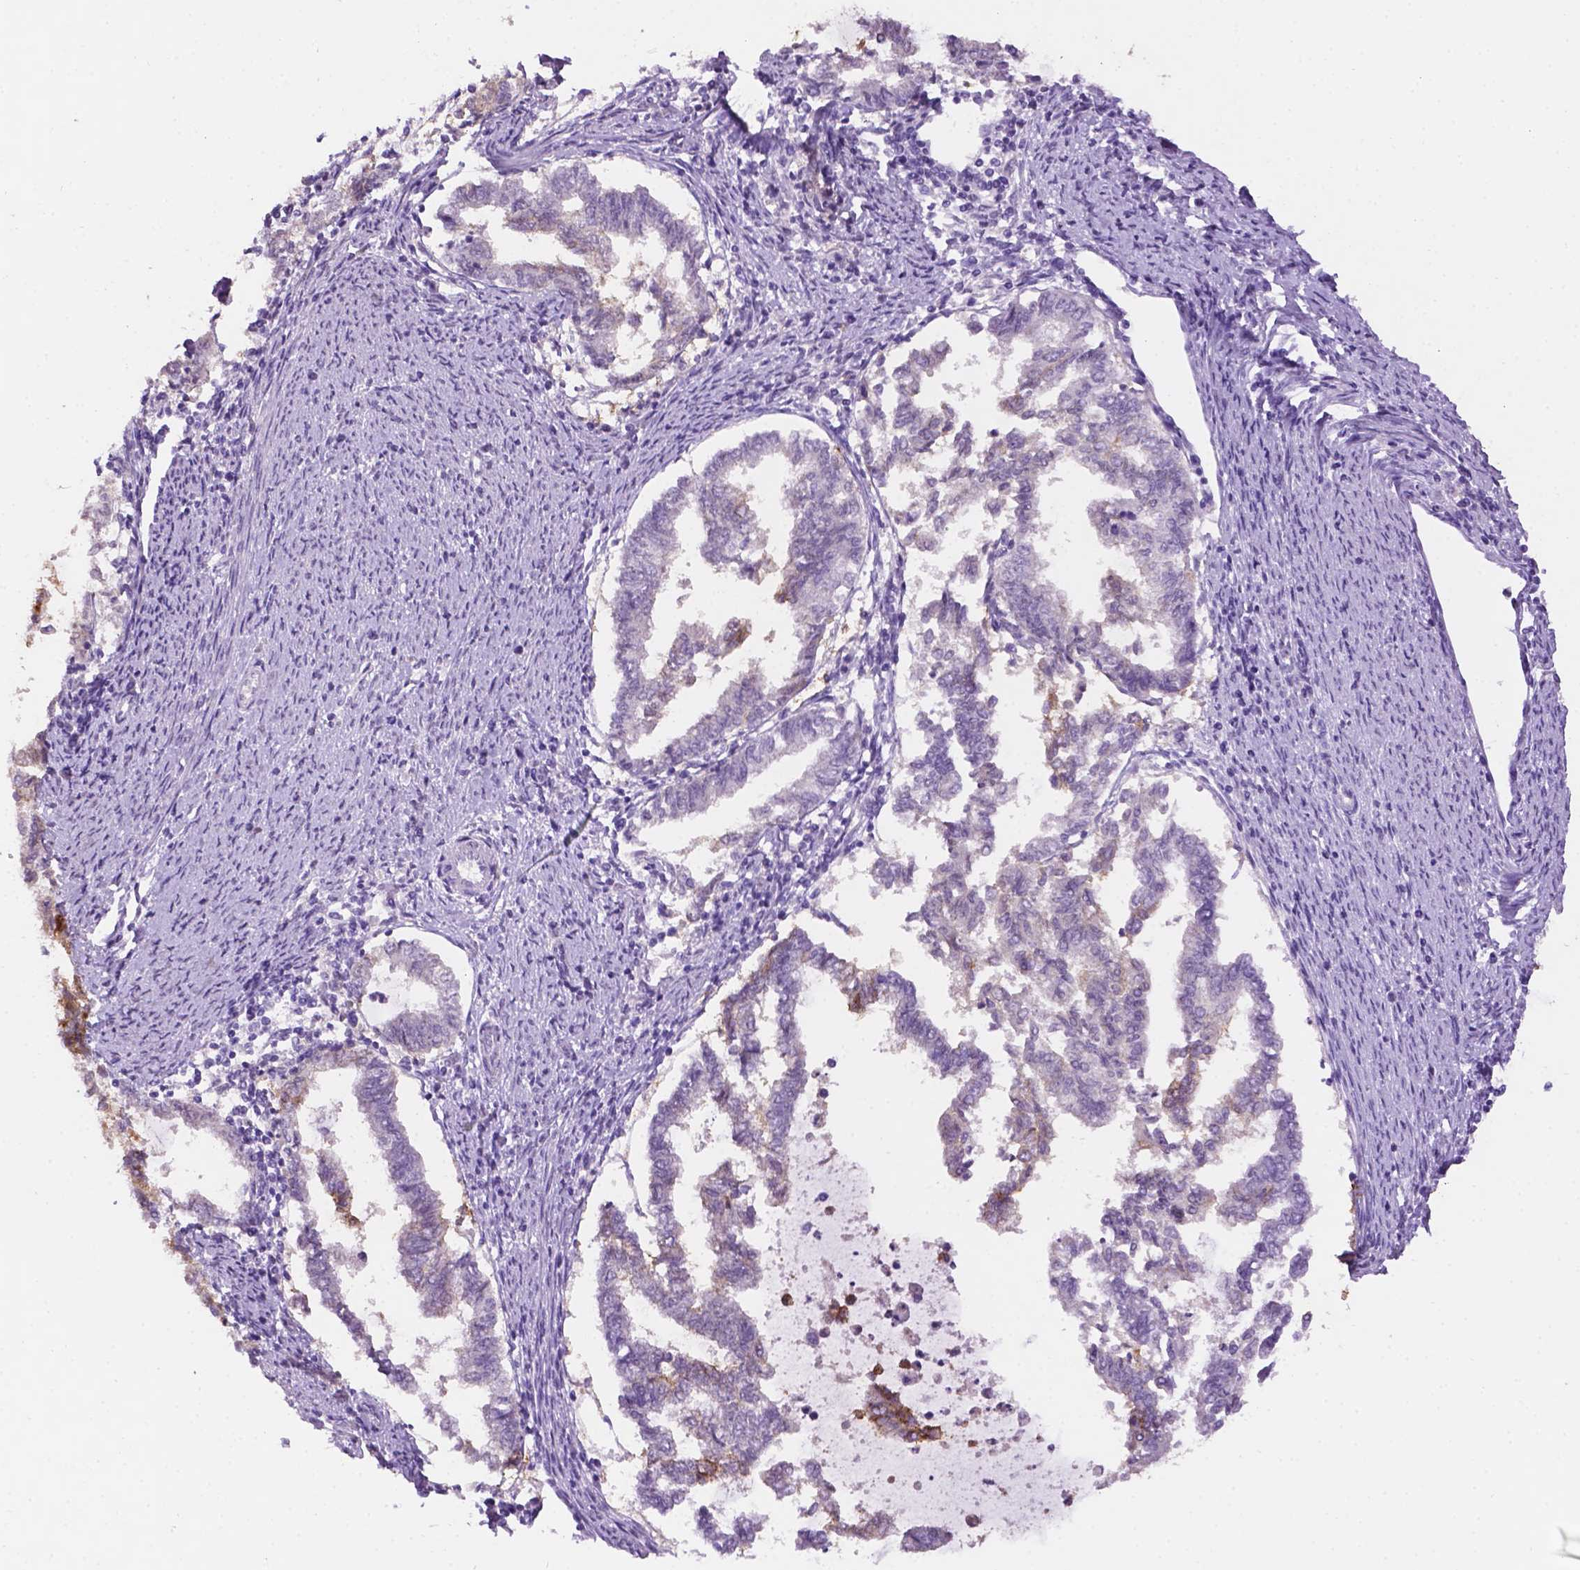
{"staining": {"intensity": "moderate", "quantity": "<25%", "location": "cytoplasmic/membranous"}, "tissue": "endometrial cancer", "cell_type": "Tumor cells", "image_type": "cancer", "snomed": [{"axis": "morphology", "description": "Adenocarcinoma, NOS"}, {"axis": "topography", "description": "Endometrium"}], "caption": "Immunohistochemistry (IHC) micrograph of endometrial cancer (adenocarcinoma) stained for a protein (brown), which shows low levels of moderate cytoplasmic/membranous staining in about <25% of tumor cells.", "gene": "TACSTD2", "patient": {"sex": "female", "age": 79}}